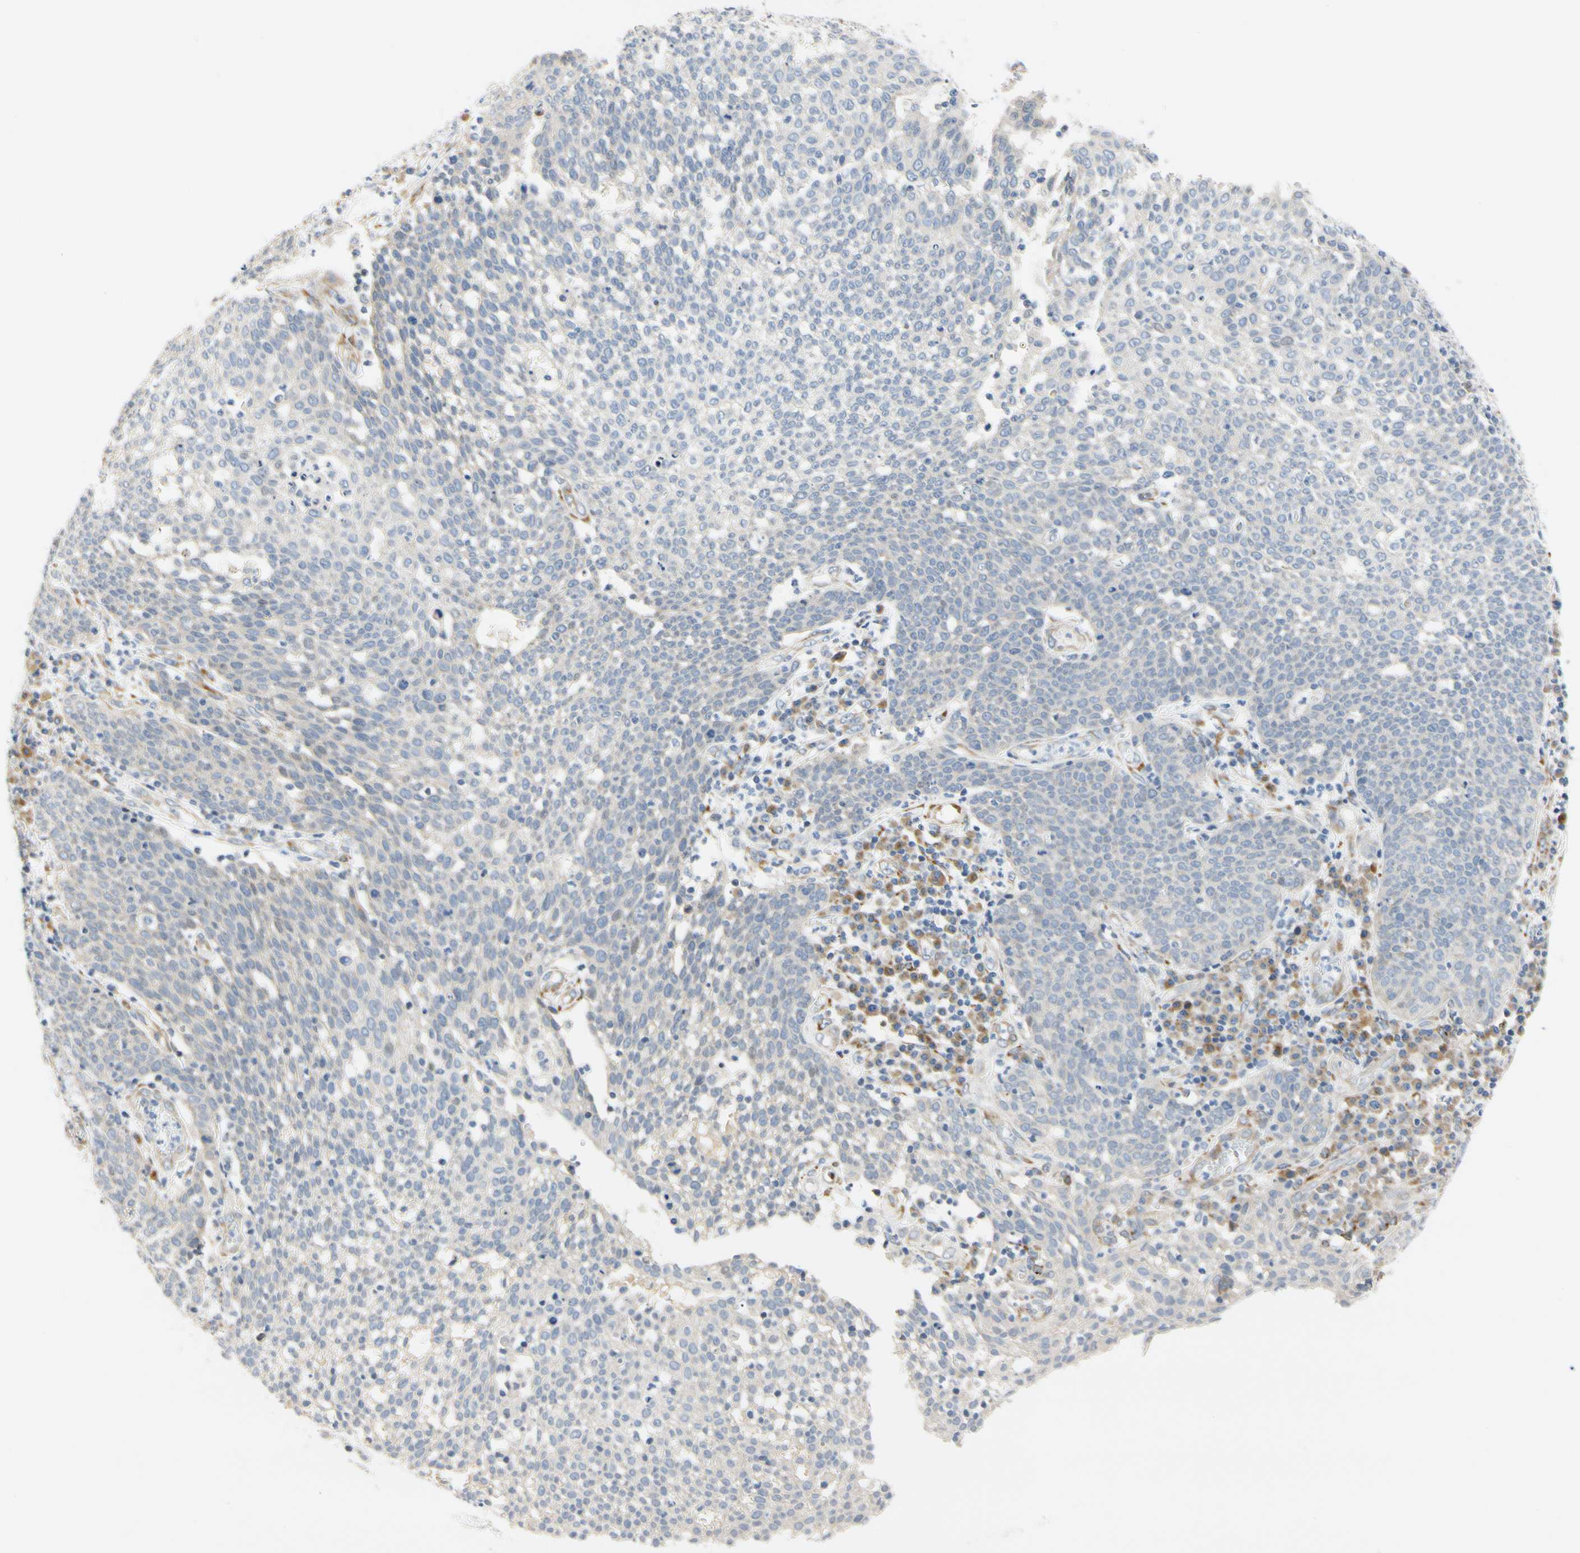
{"staining": {"intensity": "negative", "quantity": "none", "location": "none"}, "tissue": "cervical cancer", "cell_type": "Tumor cells", "image_type": "cancer", "snomed": [{"axis": "morphology", "description": "Squamous cell carcinoma, NOS"}, {"axis": "topography", "description": "Cervix"}], "caption": "Immunohistochemistry of cervical squamous cell carcinoma demonstrates no positivity in tumor cells. (DAB (3,3'-diaminobenzidine) immunohistochemistry (IHC), high magnification).", "gene": "ZNF236", "patient": {"sex": "female", "age": 34}}